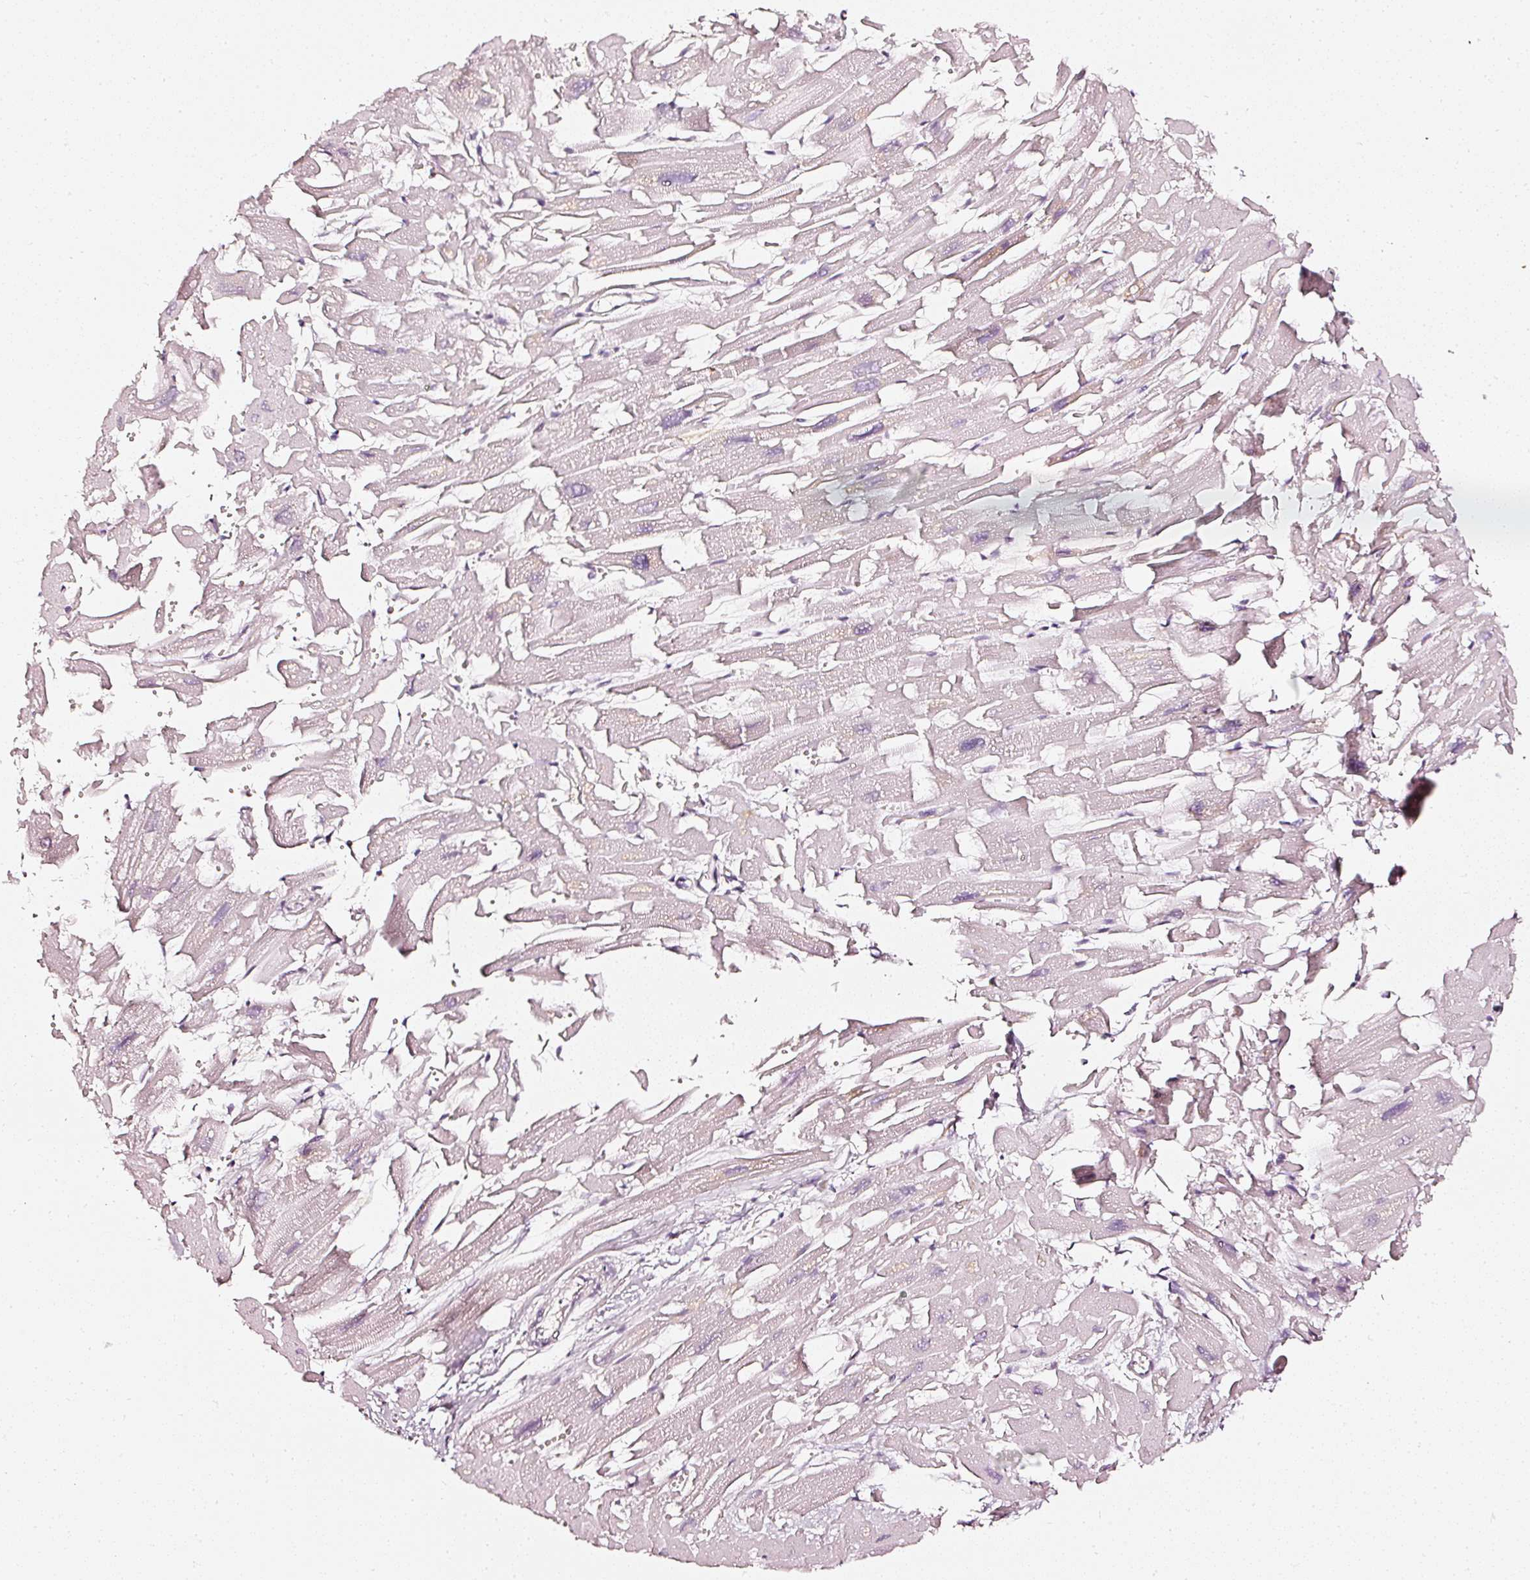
{"staining": {"intensity": "negative", "quantity": "none", "location": "none"}, "tissue": "heart muscle", "cell_type": "Cardiomyocytes", "image_type": "normal", "snomed": [{"axis": "morphology", "description": "Normal tissue, NOS"}, {"axis": "topography", "description": "Heart"}], "caption": "IHC micrograph of normal heart muscle stained for a protein (brown), which shows no staining in cardiomyocytes. The staining was performed using DAB to visualize the protein expression in brown, while the nuclei were stained in blue with hematoxylin (Magnification: 20x).", "gene": "CNP", "patient": {"sex": "female", "age": 64}}